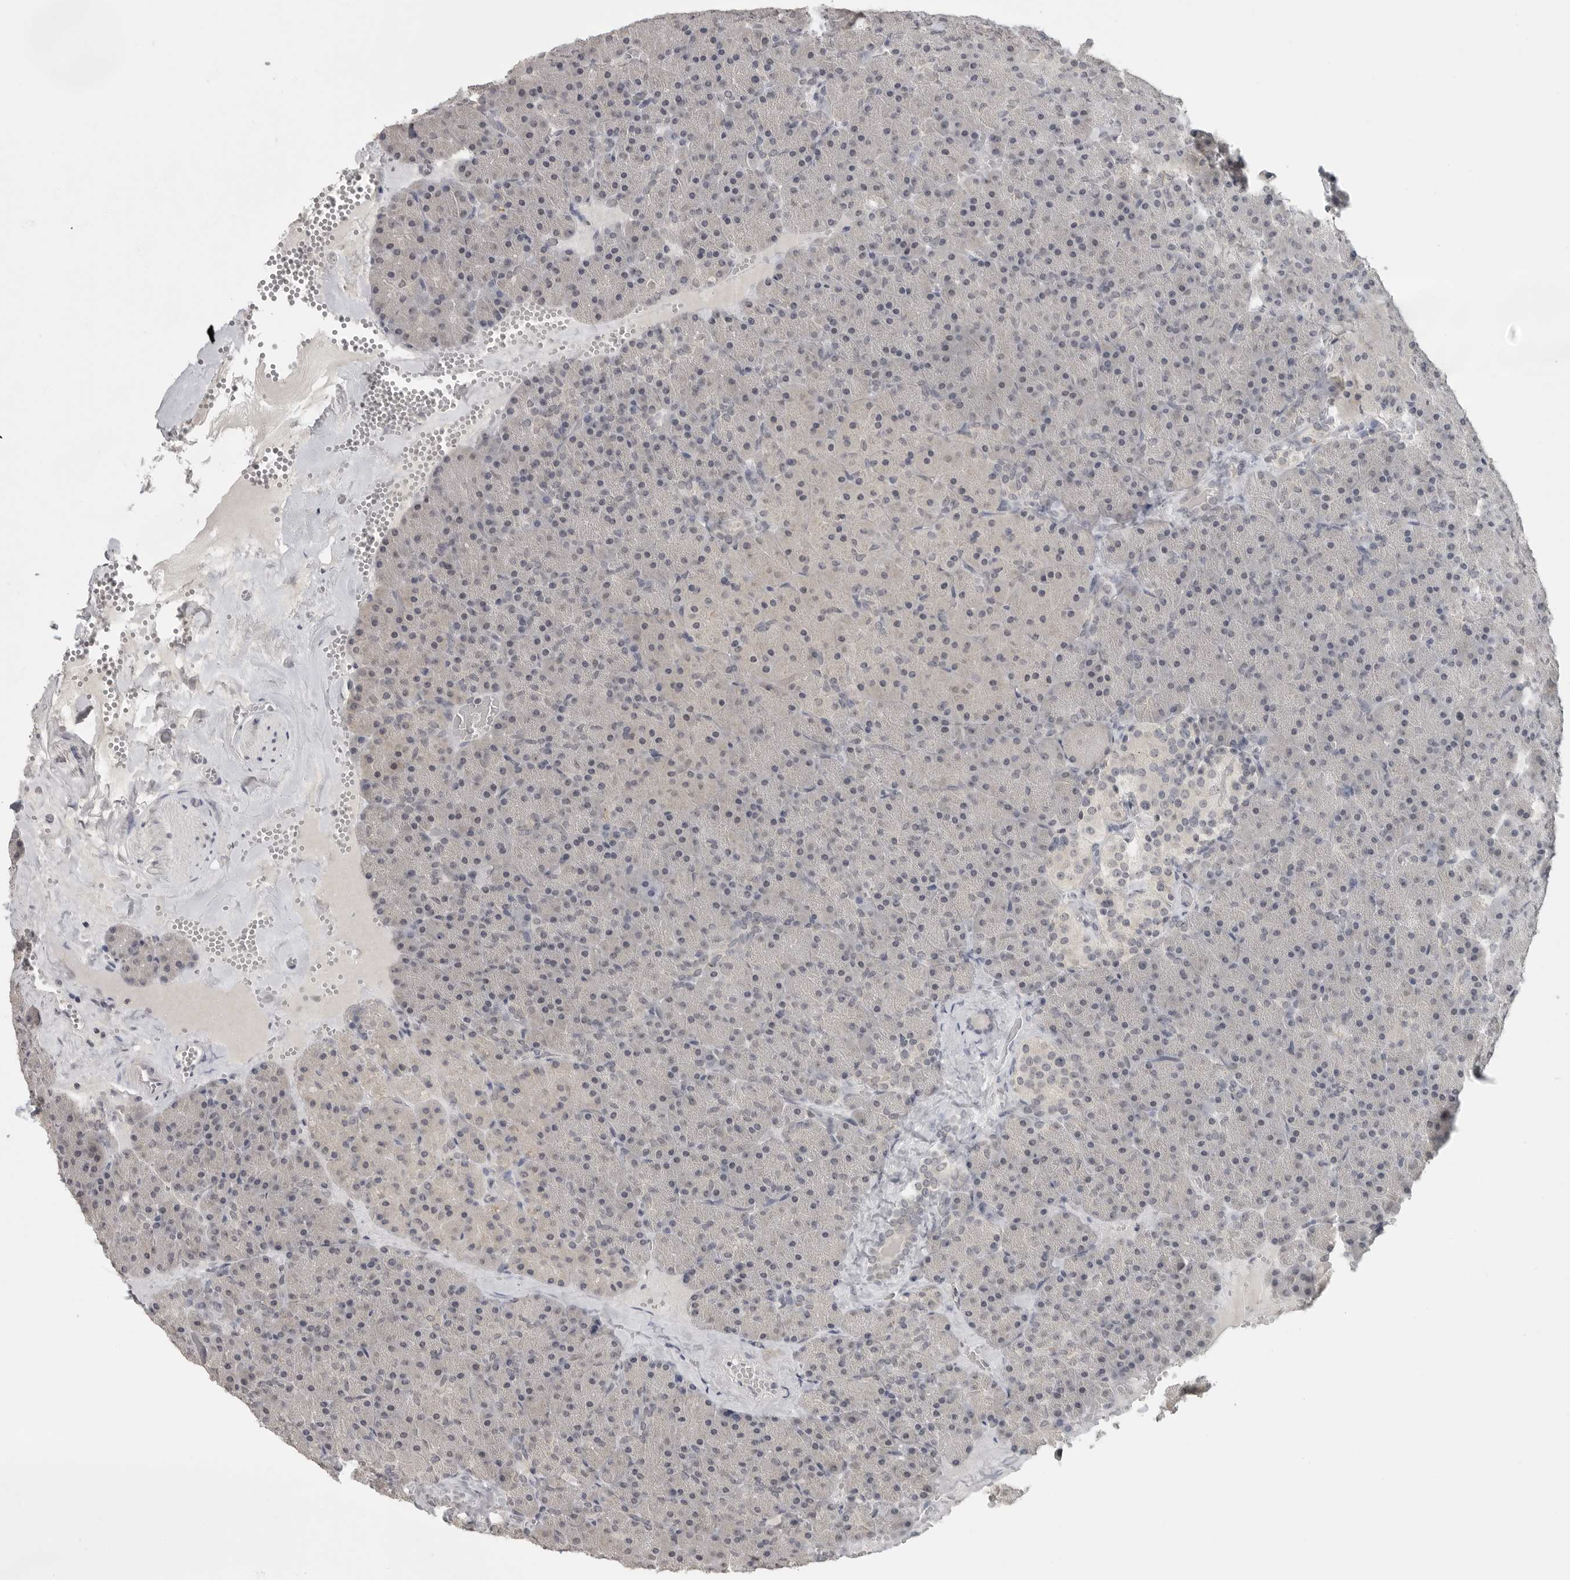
{"staining": {"intensity": "negative", "quantity": "none", "location": "none"}, "tissue": "pancreas", "cell_type": "Exocrine glandular cells", "image_type": "normal", "snomed": [{"axis": "morphology", "description": "Normal tissue, NOS"}, {"axis": "morphology", "description": "Carcinoid, malignant, NOS"}, {"axis": "topography", "description": "Pancreas"}], "caption": "An image of human pancreas is negative for staining in exocrine glandular cells. The staining was performed using DAB (3,3'-diaminobenzidine) to visualize the protein expression in brown, while the nuclei were stained in blue with hematoxylin (Magnification: 20x).", "gene": "FOXP3", "patient": {"sex": "female", "age": 35}}